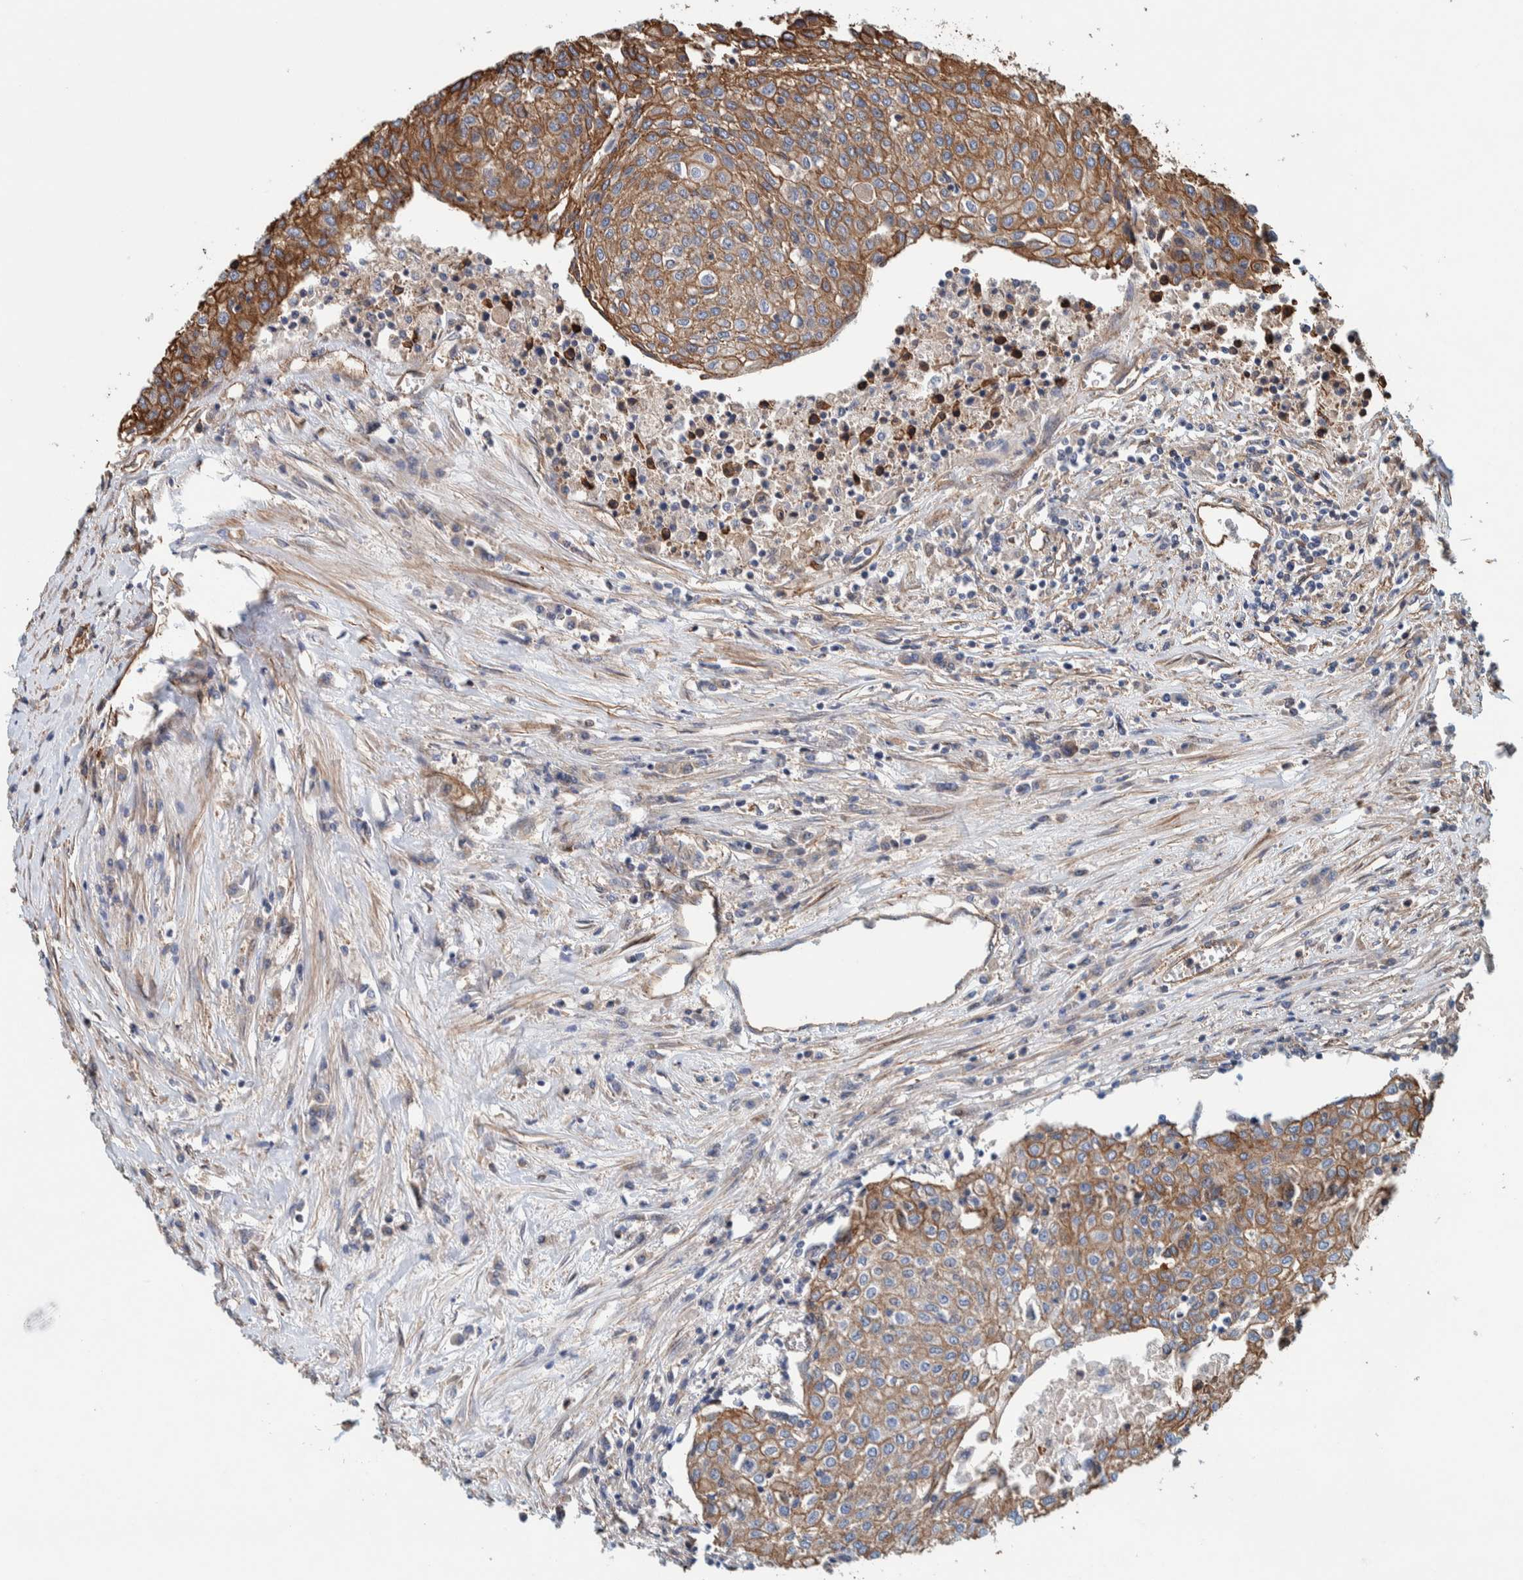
{"staining": {"intensity": "moderate", "quantity": ">75%", "location": "cytoplasmic/membranous"}, "tissue": "urothelial cancer", "cell_type": "Tumor cells", "image_type": "cancer", "snomed": [{"axis": "morphology", "description": "Urothelial carcinoma, High grade"}, {"axis": "topography", "description": "Urinary bladder"}], "caption": "Human urothelial carcinoma (high-grade) stained for a protein (brown) displays moderate cytoplasmic/membranous positive expression in approximately >75% of tumor cells.", "gene": "PKD1L1", "patient": {"sex": "female", "age": 85}}